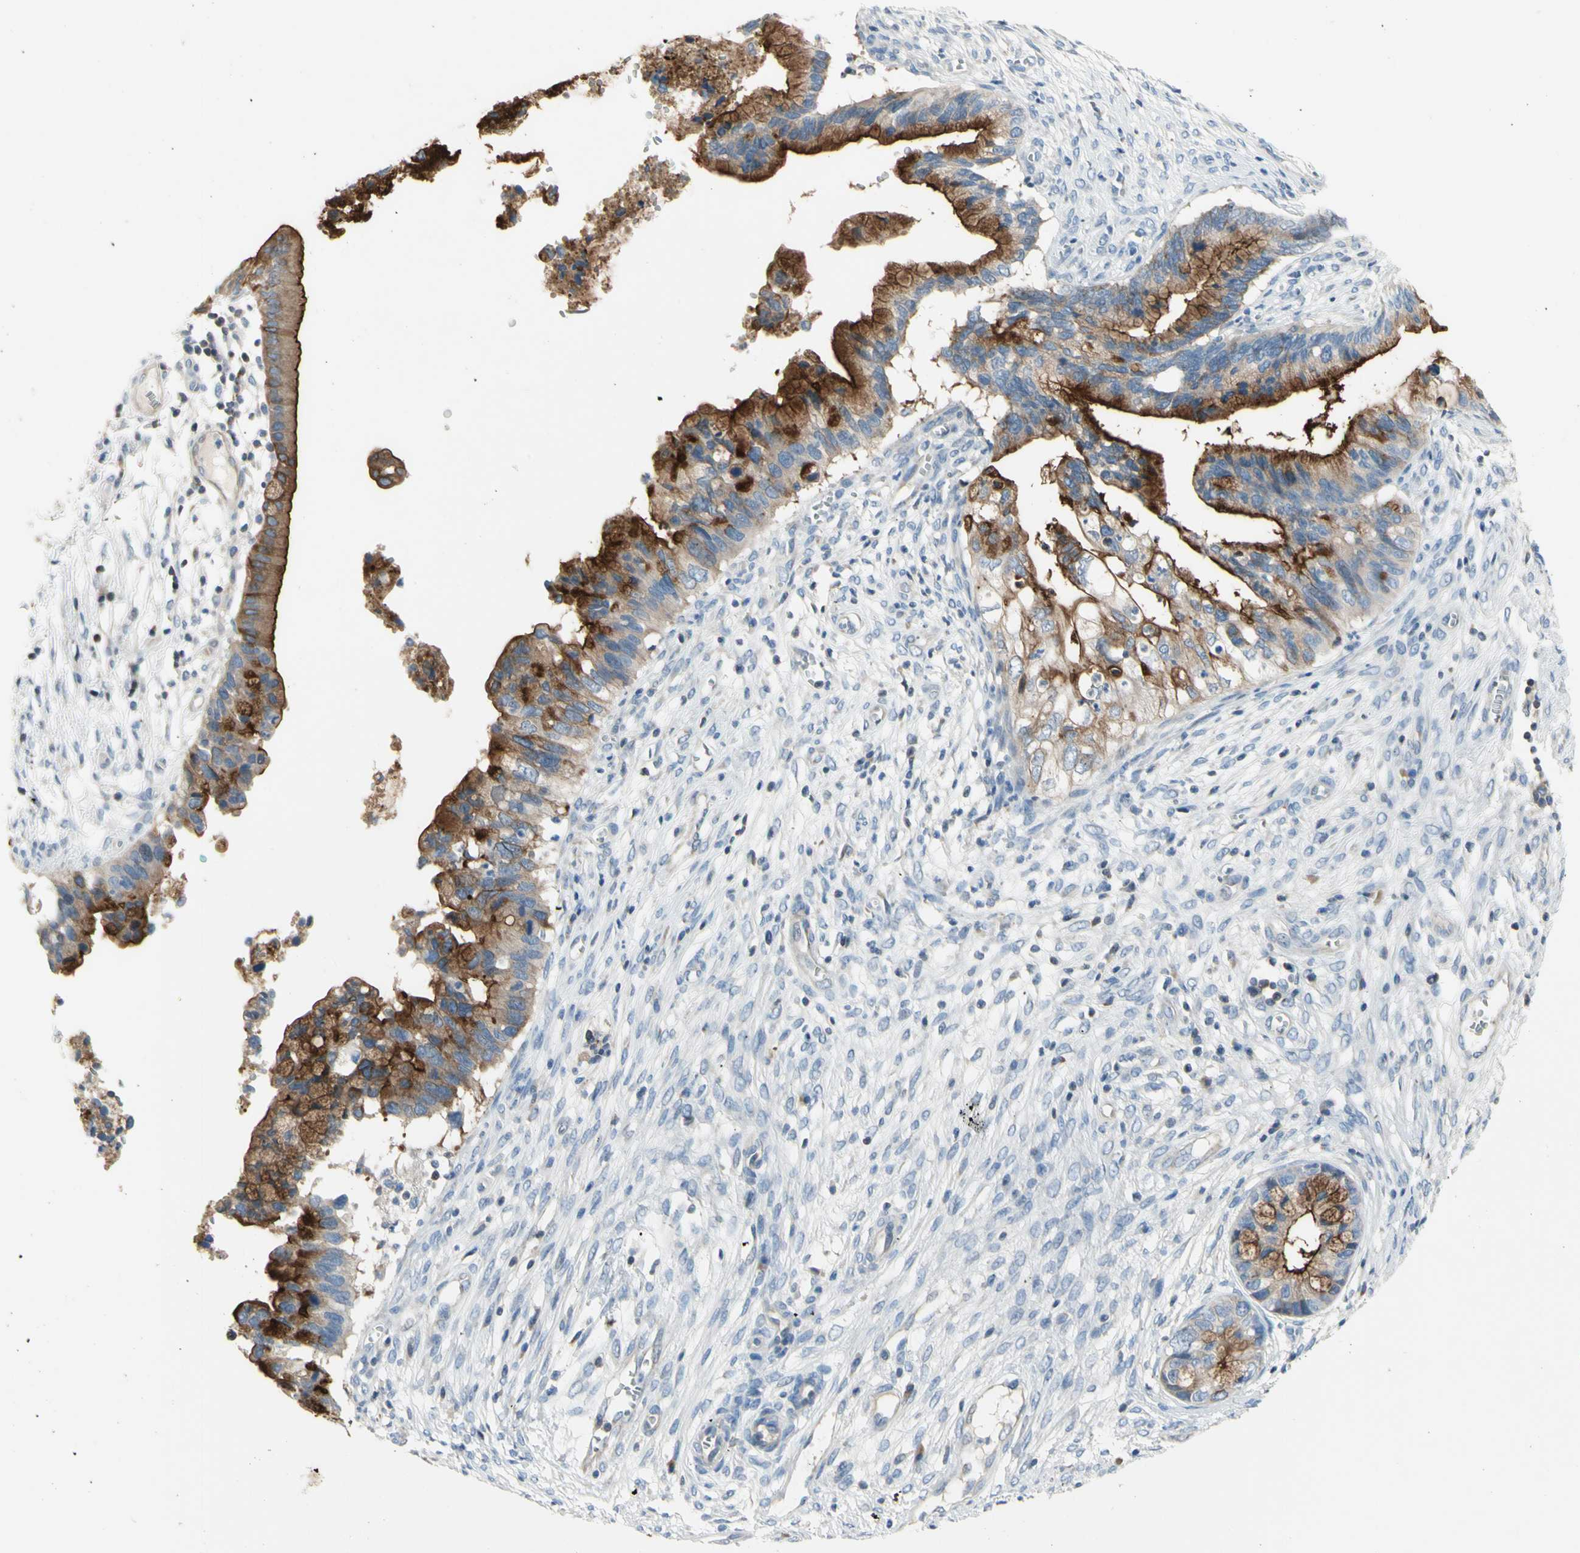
{"staining": {"intensity": "moderate", "quantity": ">75%", "location": "cytoplasmic/membranous"}, "tissue": "cervical cancer", "cell_type": "Tumor cells", "image_type": "cancer", "snomed": [{"axis": "morphology", "description": "Adenocarcinoma, NOS"}, {"axis": "topography", "description": "Cervix"}], "caption": "Immunohistochemistry (IHC) (DAB) staining of human cervical cancer (adenocarcinoma) reveals moderate cytoplasmic/membranous protein positivity in about >75% of tumor cells.", "gene": "MUC1", "patient": {"sex": "female", "age": 44}}